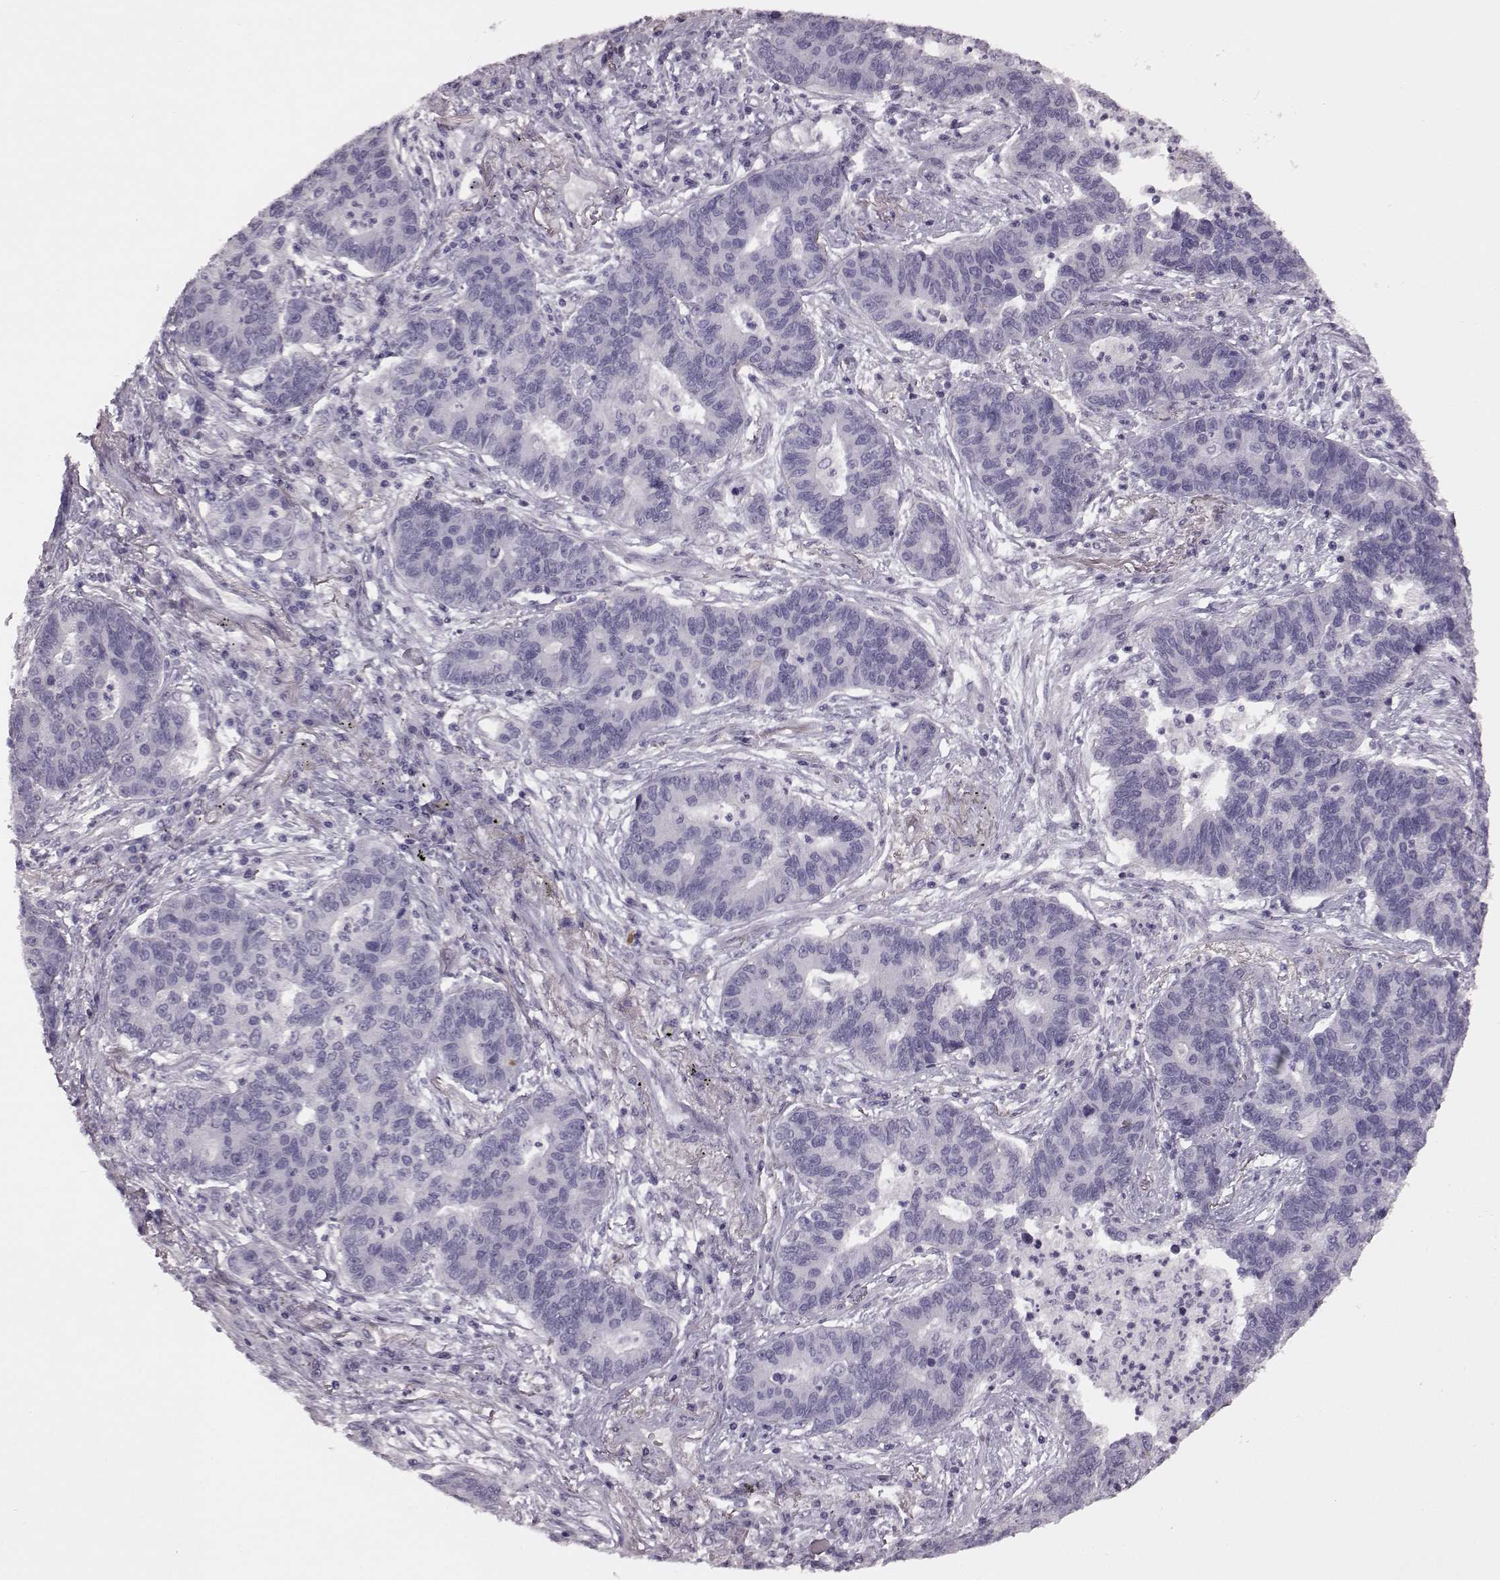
{"staining": {"intensity": "negative", "quantity": "none", "location": "none"}, "tissue": "lung cancer", "cell_type": "Tumor cells", "image_type": "cancer", "snomed": [{"axis": "morphology", "description": "Adenocarcinoma, NOS"}, {"axis": "topography", "description": "Lung"}], "caption": "Protein analysis of lung adenocarcinoma demonstrates no significant positivity in tumor cells.", "gene": "CRYBA2", "patient": {"sex": "female", "age": 57}}